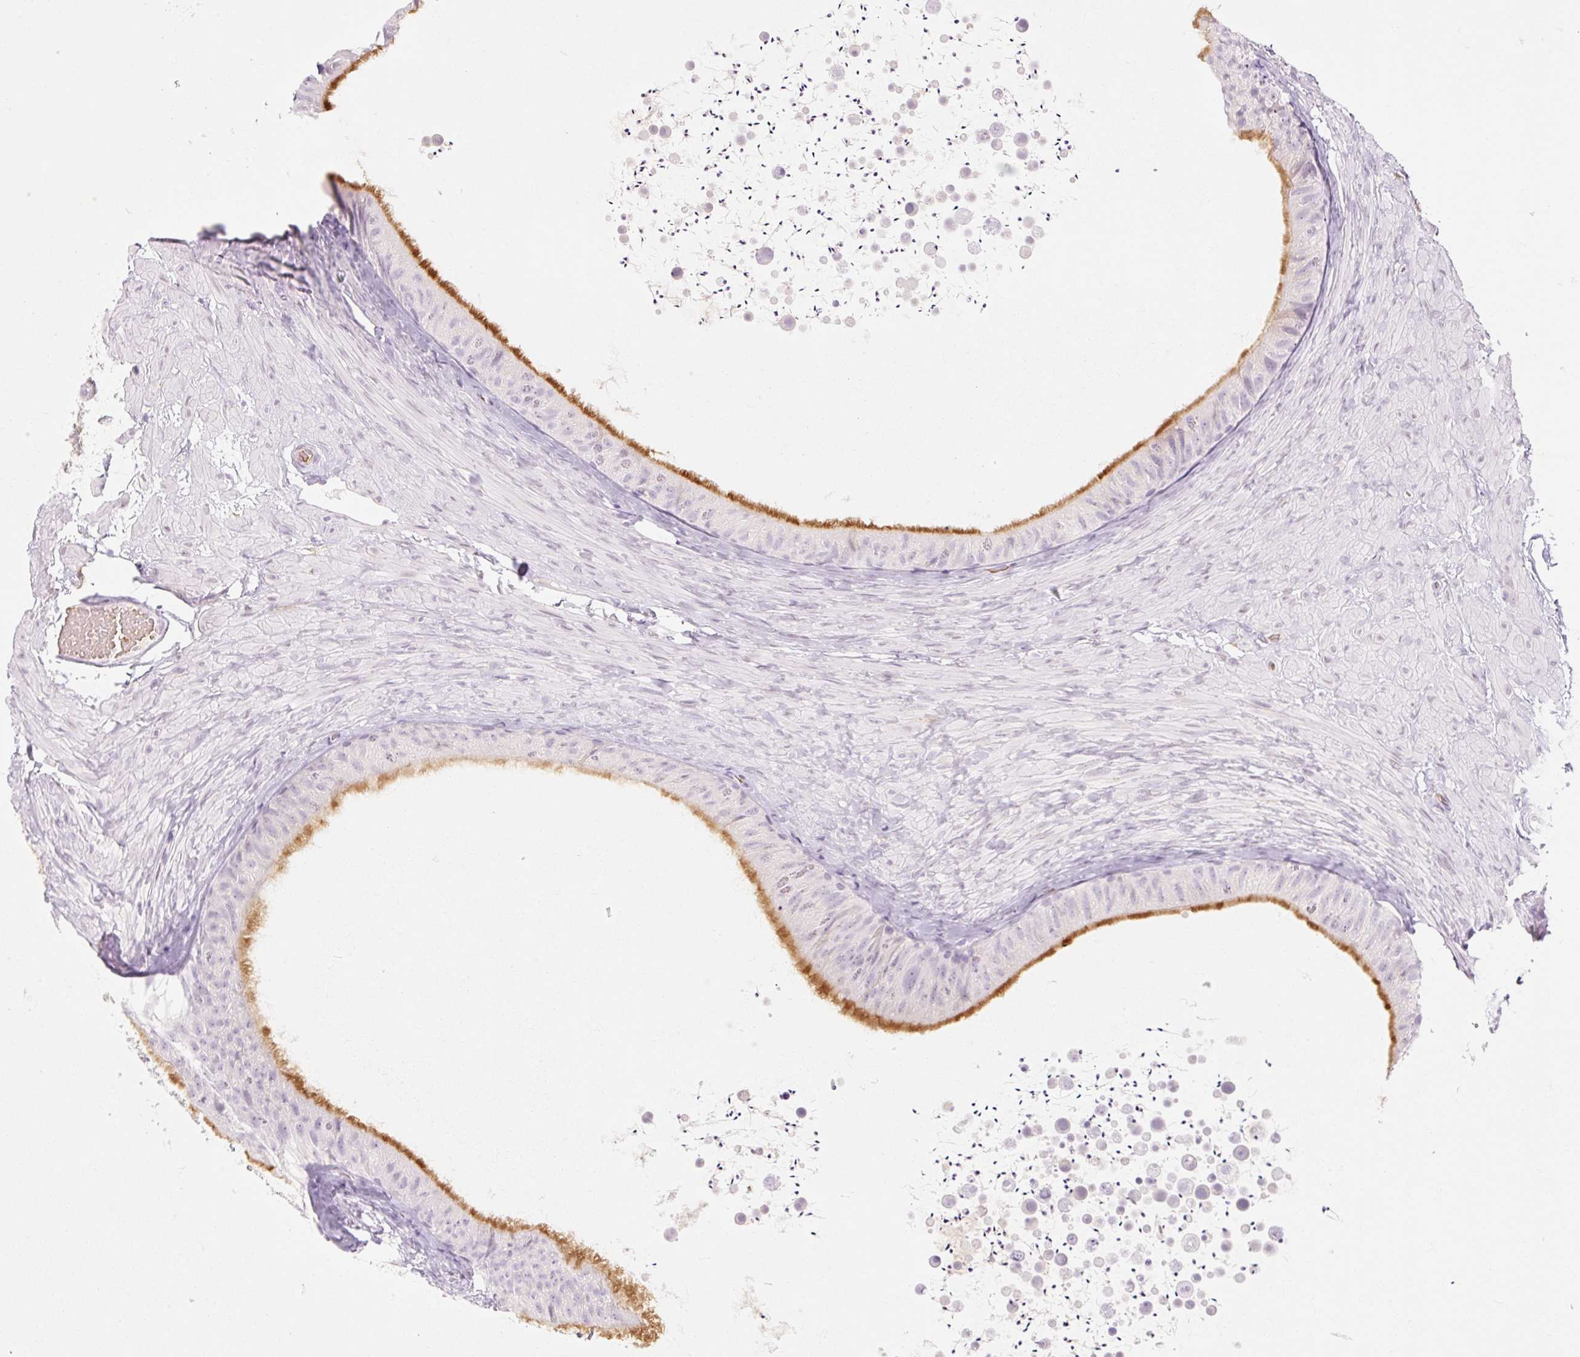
{"staining": {"intensity": "strong", "quantity": "<25%", "location": "cytoplasmic/membranous"}, "tissue": "epididymis", "cell_type": "Glandular cells", "image_type": "normal", "snomed": [{"axis": "morphology", "description": "Normal tissue, NOS"}, {"axis": "topography", "description": "Epididymis, spermatic cord, NOS"}, {"axis": "topography", "description": "Epididymis"}], "caption": "DAB (3,3'-diaminobenzidine) immunohistochemical staining of benign epididymis shows strong cytoplasmic/membranous protein staining in about <25% of glandular cells. (DAB IHC, brown staining for protein, blue staining for nuclei).", "gene": "TAF1L", "patient": {"sex": "male", "age": 31}}